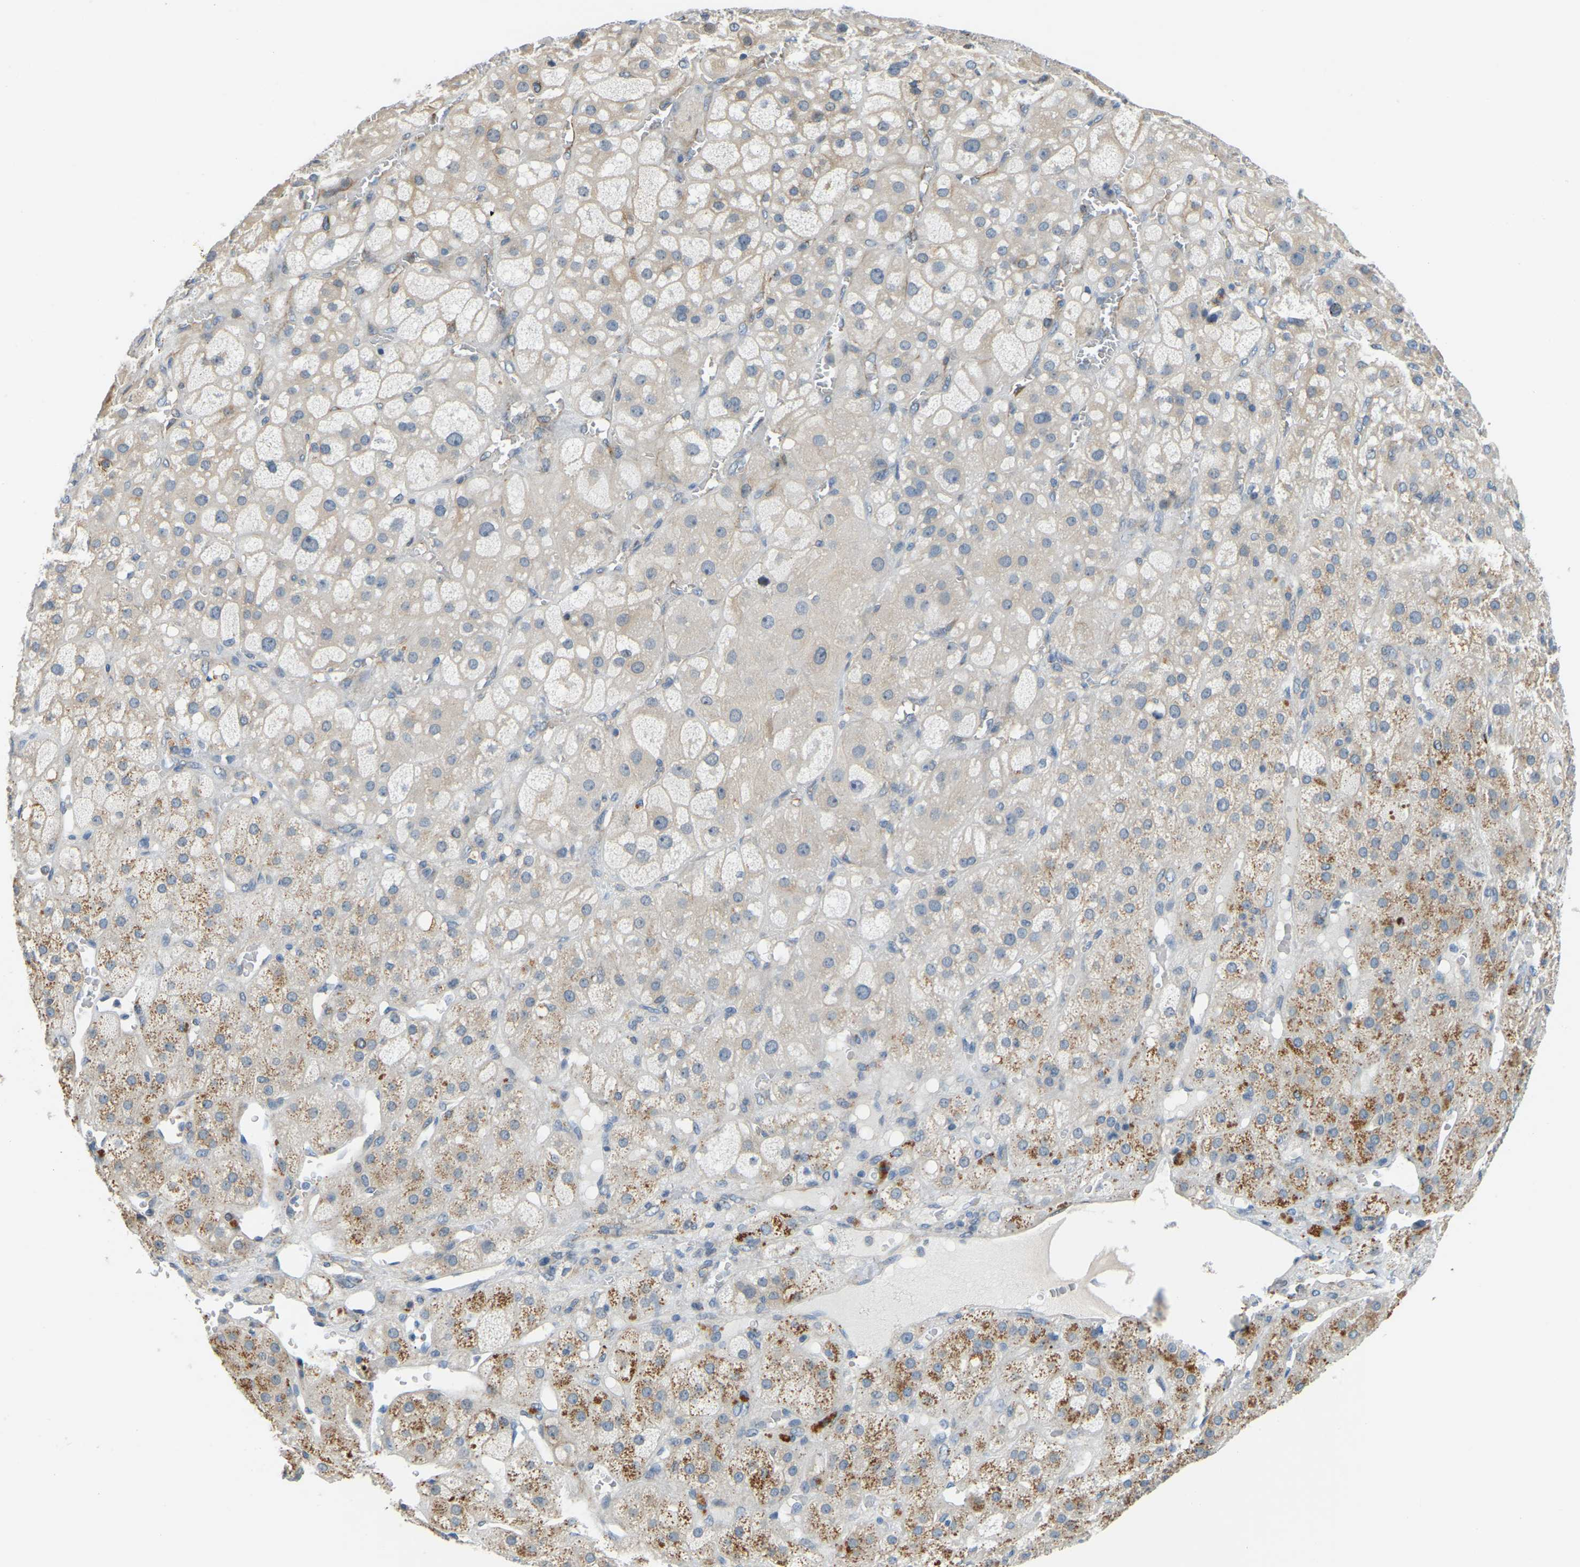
{"staining": {"intensity": "moderate", "quantity": "25%-75%", "location": "cytoplasmic/membranous"}, "tissue": "adrenal gland", "cell_type": "Glandular cells", "image_type": "normal", "snomed": [{"axis": "morphology", "description": "Normal tissue, NOS"}, {"axis": "topography", "description": "Adrenal gland"}], "caption": "Moderate cytoplasmic/membranous positivity for a protein is identified in approximately 25%-75% of glandular cells of unremarkable adrenal gland using IHC.", "gene": "NME8", "patient": {"sex": "female", "age": 47}}